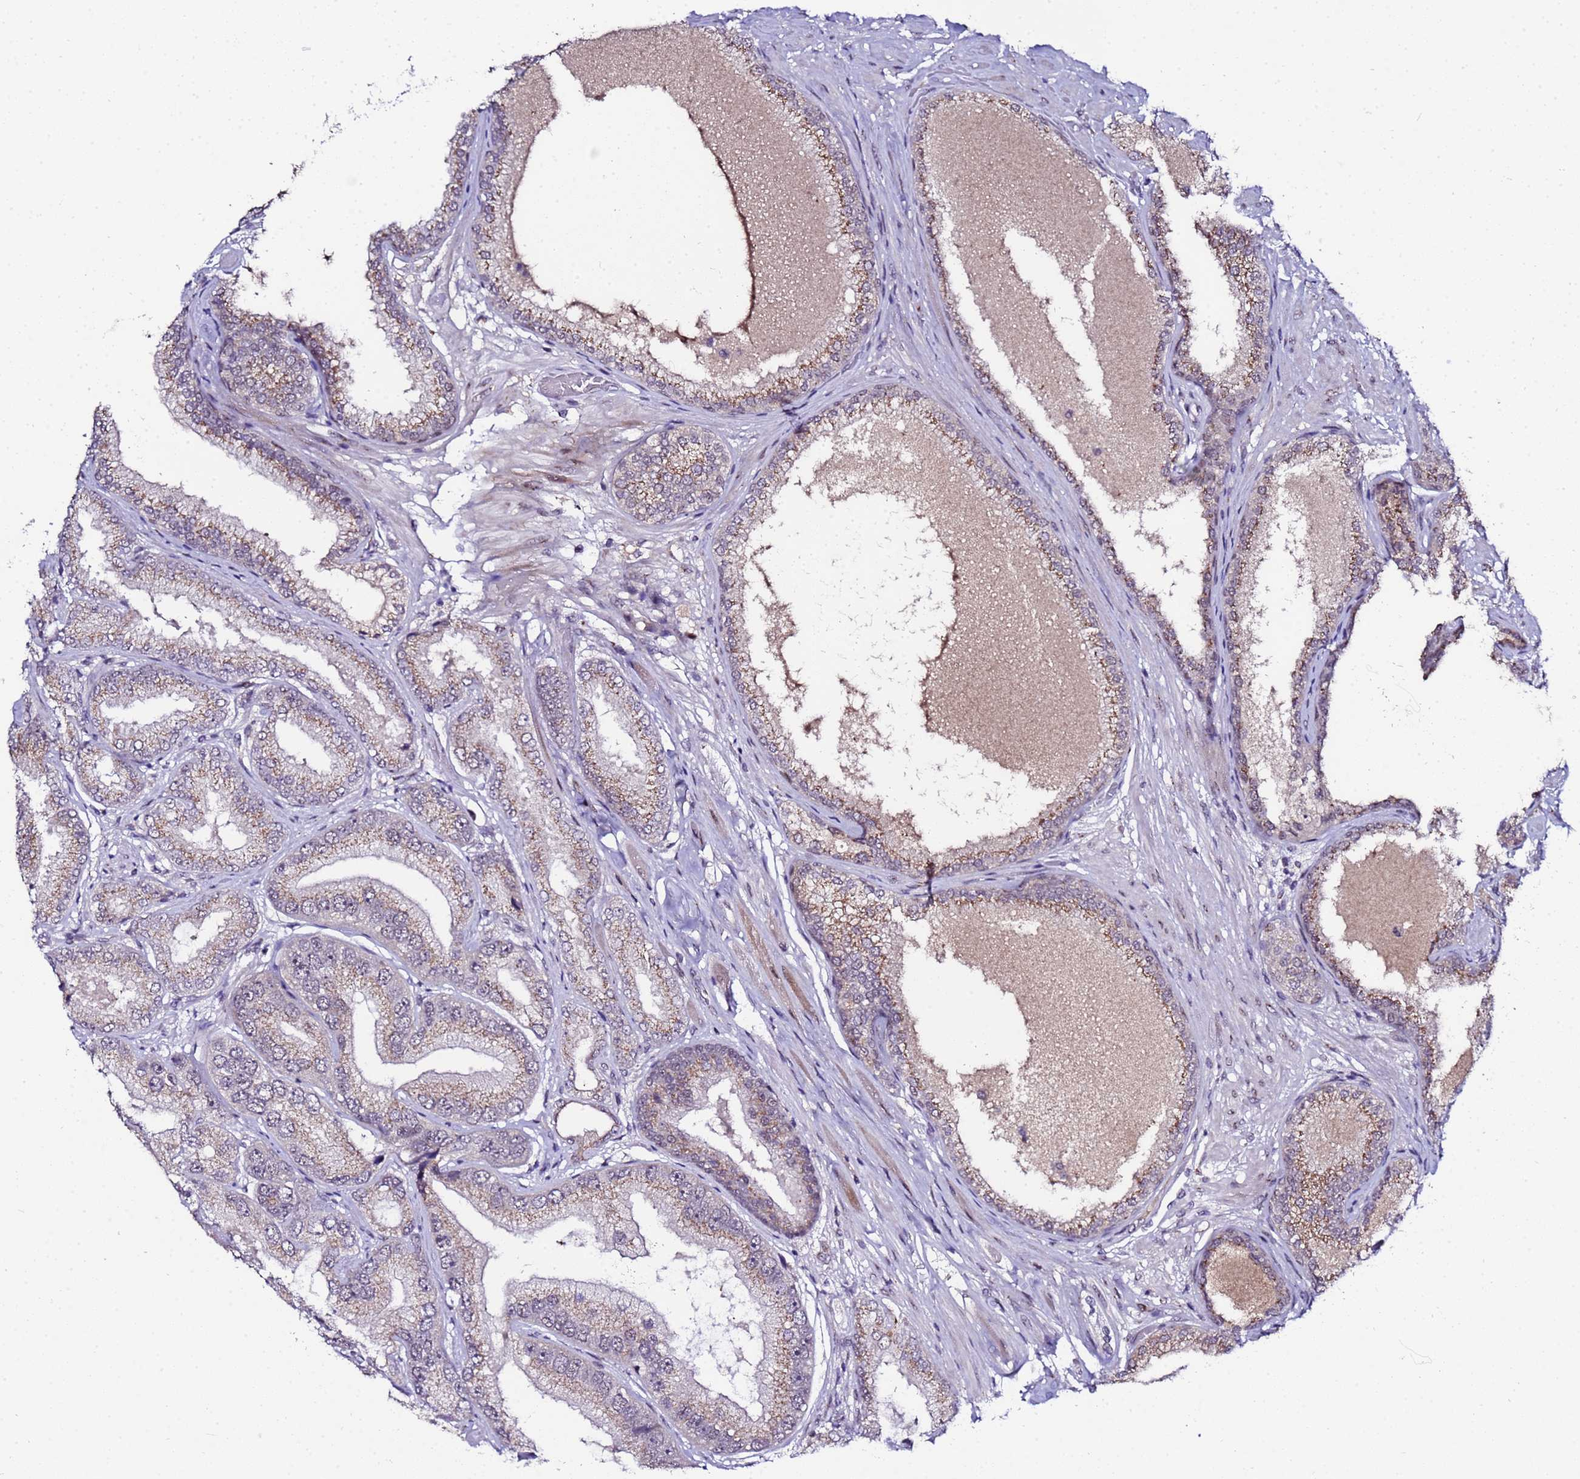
{"staining": {"intensity": "weak", "quantity": ">75%", "location": "cytoplasmic/membranous"}, "tissue": "prostate cancer", "cell_type": "Tumor cells", "image_type": "cancer", "snomed": [{"axis": "morphology", "description": "Adenocarcinoma, High grade"}, {"axis": "topography", "description": "Prostate"}], "caption": "IHC micrograph of prostate adenocarcinoma (high-grade) stained for a protein (brown), which reveals low levels of weak cytoplasmic/membranous staining in about >75% of tumor cells.", "gene": "C19orf47", "patient": {"sex": "male", "age": 71}}